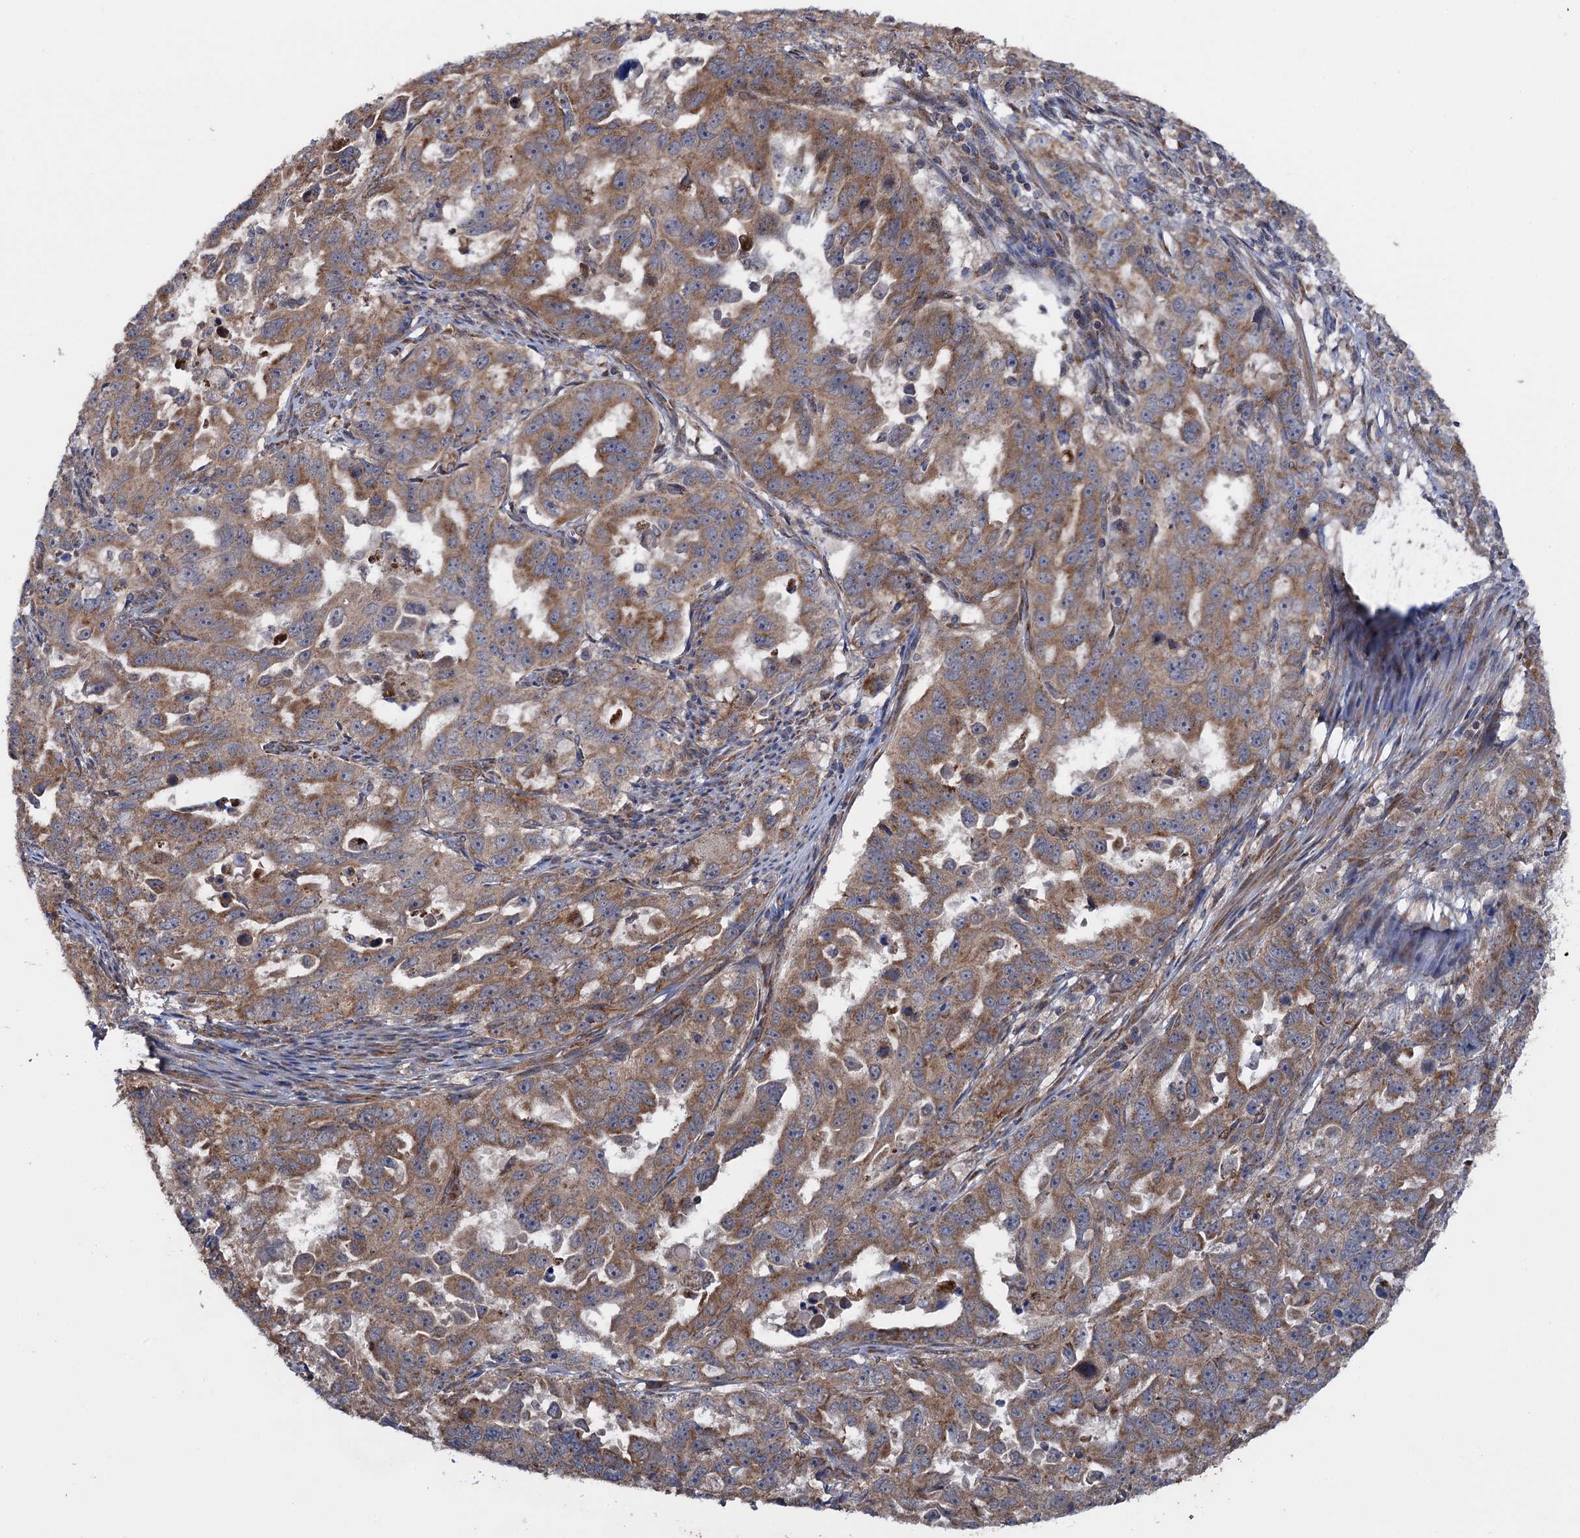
{"staining": {"intensity": "moderate", "quantity": ">75%", "location": "cytoplasmic/membranous"}, "tissue": "endometrial cancer", "cell_type": "Tumor cells", "image_type": "cancer", "snomed": [{"axis": "morphology", "description": "Adenocarcinoma, NOS"}, {"axis": "topography", "description": "Endometrium"}], "caption": "Endometrial cancer (adenocarcinoma) stained with a protein marker reveals moderate staining in tumor cells.", "gene": "HAUS1", "patient": {"sex": "female", "age": 65}}